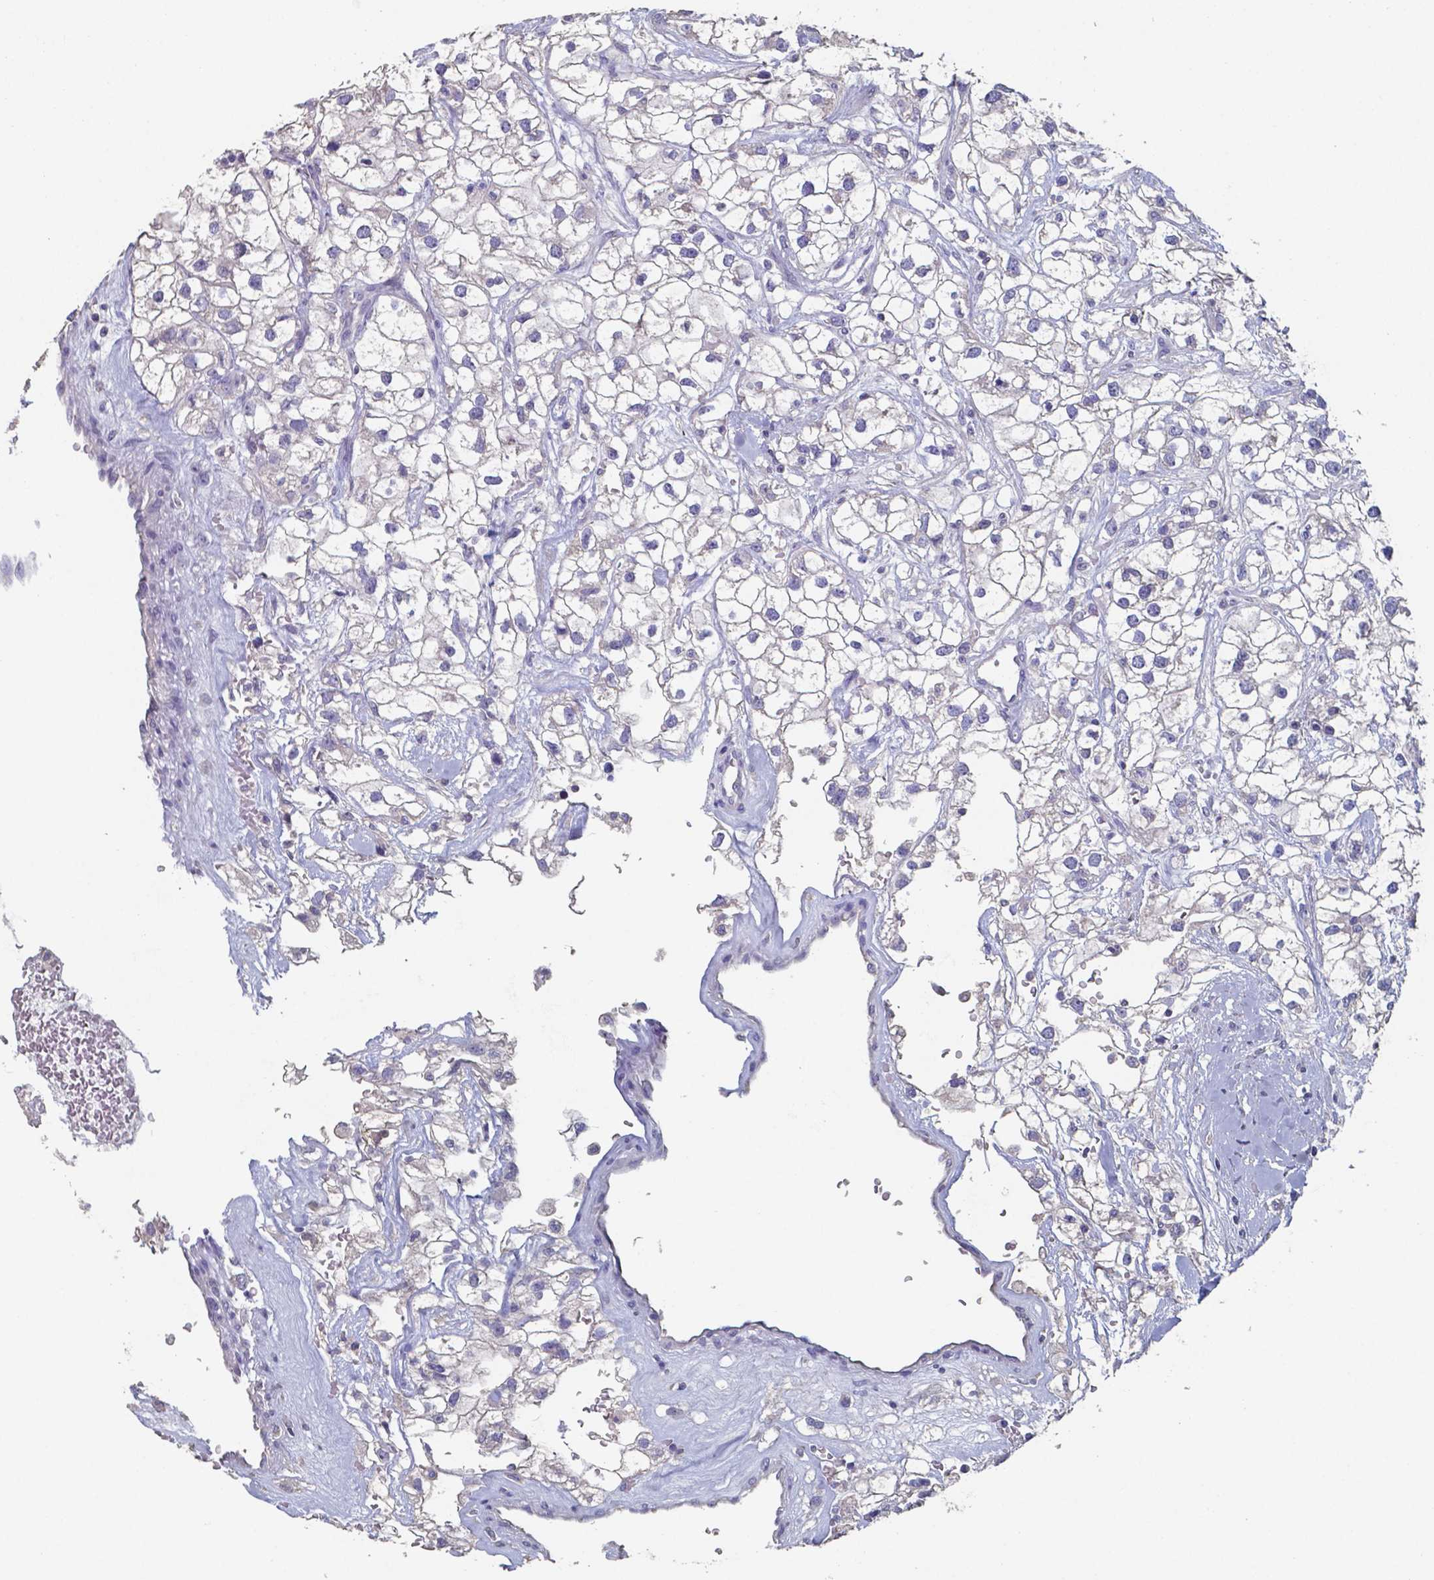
{"staining": {"intensity": "negative", "quantity": "none", "location": "none"}, "tissue": "renal cancer", "cell_type": "Tumor cells", "image_type": "cancer", "snomed": [{"axis": "morphology", "description": "Adenocarcinoma, NOS"}, {"axis": "topography", "description": "Kidney"}], "caption": "Renal adenocarcinoma was stained to show a protein in brown. There is no significant staining in tumor cells. The staining is performed using DAB brown chromogen with nuclei counter-stained in using hematoxylin.", "gene": "FOXJ1", "patient": {"sex": "male", "age": 59}}